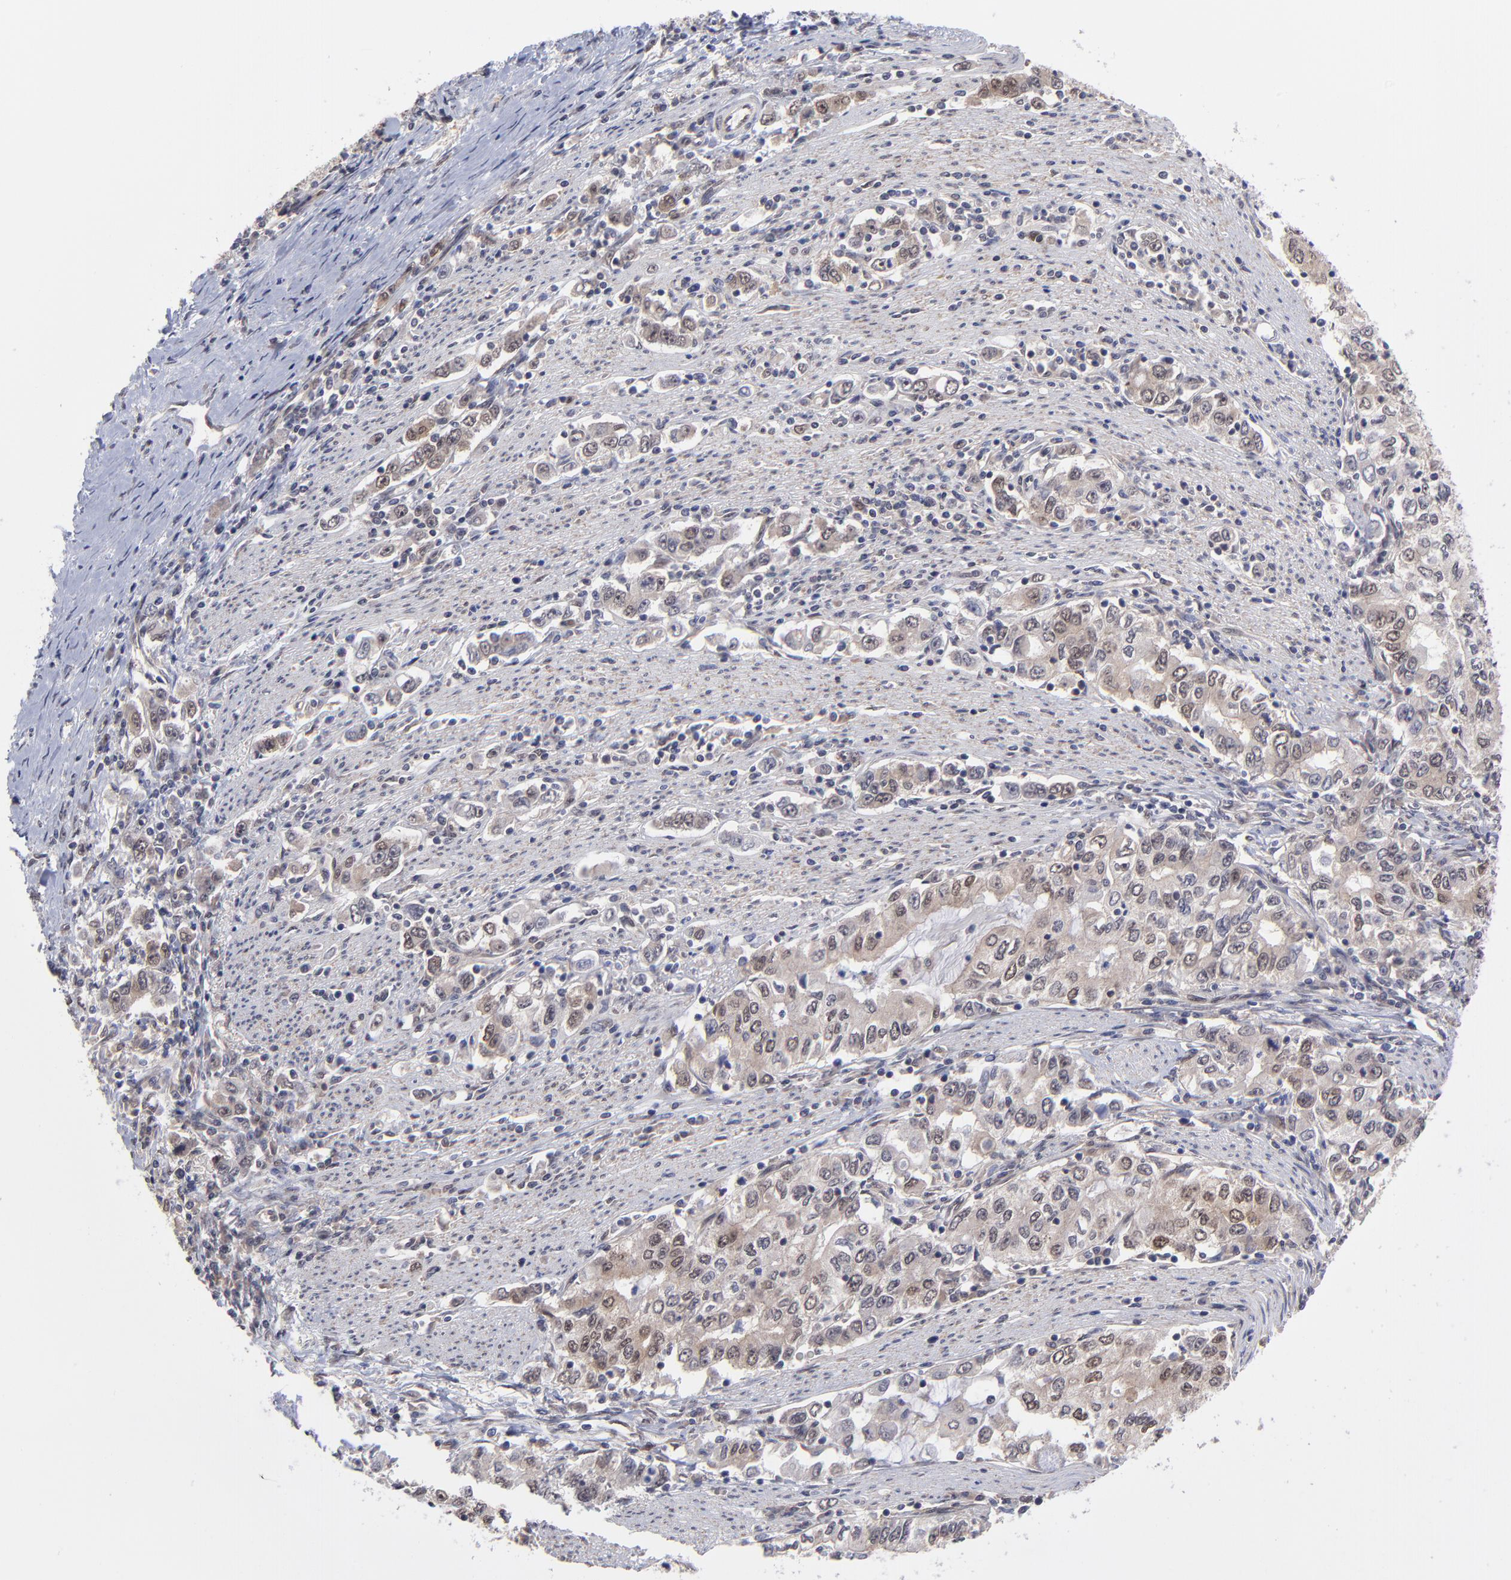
{"staining": {"intensity": "weak", "quantity": ">75%", "location": "cytoplasmic/membranous"}, "tissue": "stomach cancer", "cell_type": "Tumor cells", "image_type": "cancer", "snomed": [{"axis": "morphology", "description": "Adenocarcinoma, NOS"}, {"axis": "topography", "description": "Stomach, lower"}], "caption": "Stomach cancer stained for a protein (brown) exhibits weak cytoplasmic/membranous positive positivity in approximately >75% of tumor cells.", "gene": "UBE2E3", "patient": {"sex": "female", "age": 72}}